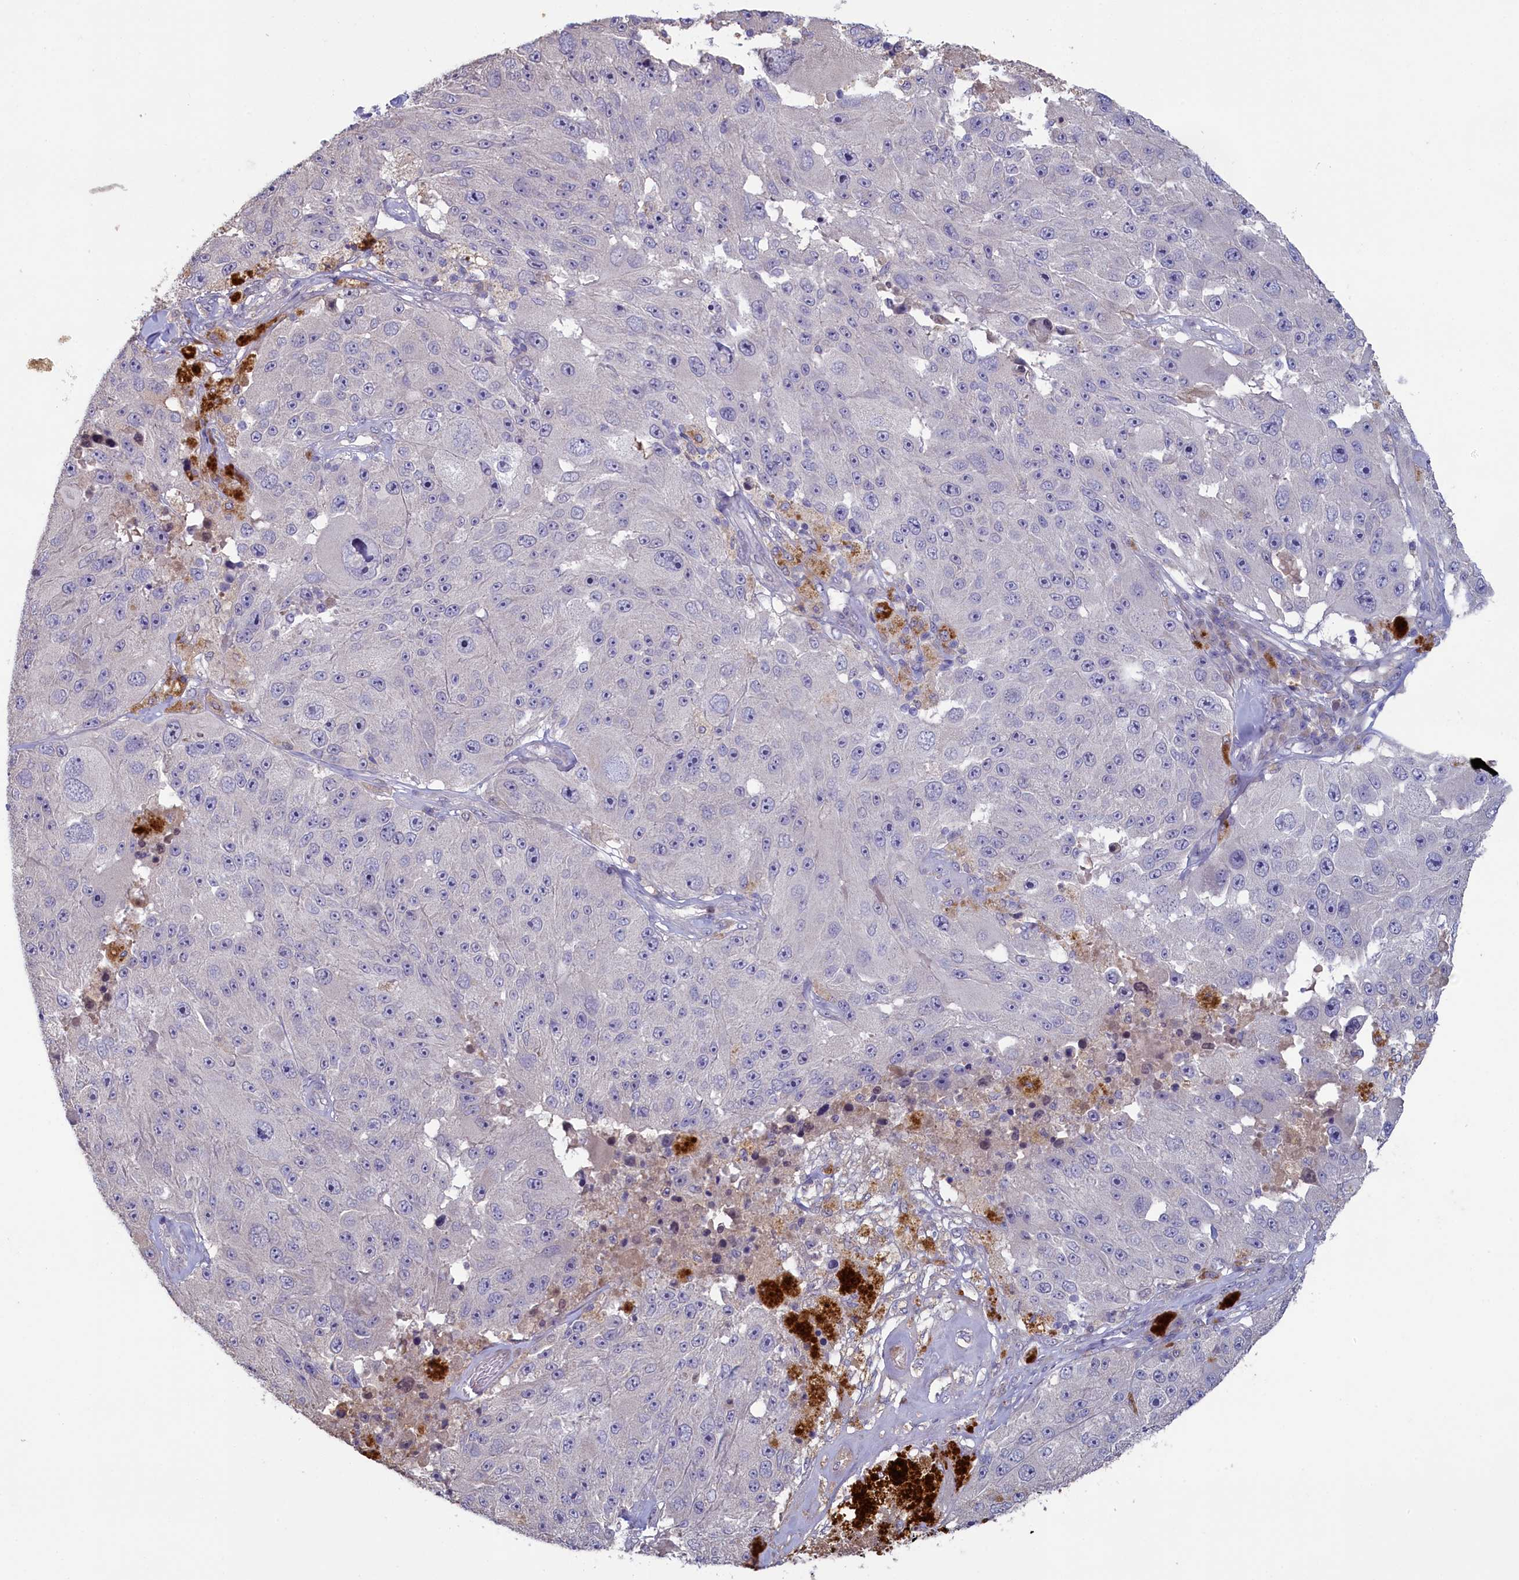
{"staining": {"intensity": "negative", "quantity": "none", "location": "none"}, "tissue": "melanoma", "cell_type": "Tumor cells", "image_type": "cancer", "snomed": [{"axis": "morphology", "description": "Malignant melanoma, Metastatic site"}, {"axis": "topography", "description": "Lymph node"}], "caption": "DAB (3,3'-diaminobenzidine) immunohistochemical staining of human melanoma exhibits no significant positivity in tumor cells.", "gene": "ATF7IP2", "patient": {"sex": "male", "age": 62}}